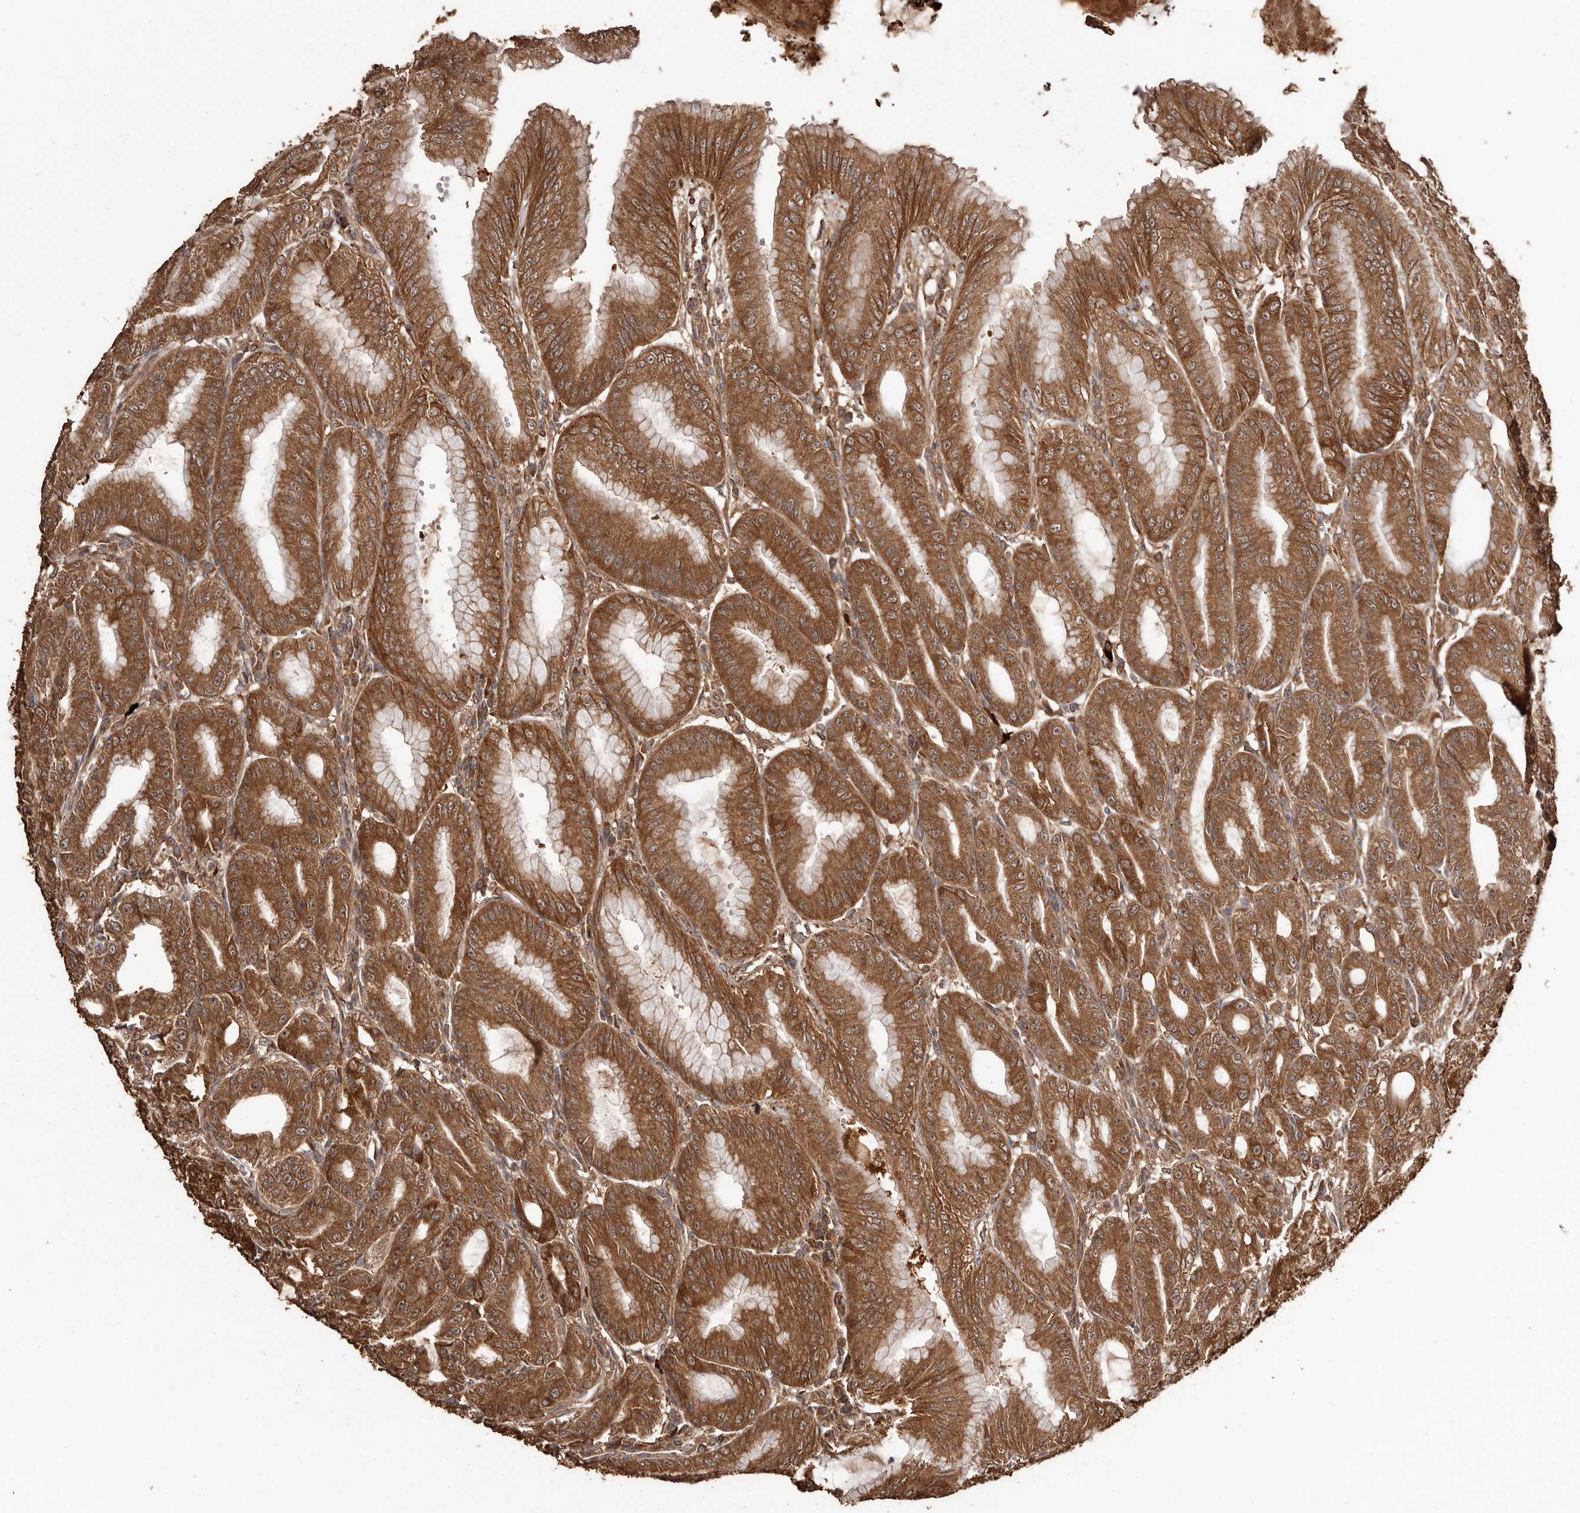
{"staining": {"intensity": "strong", "quantity": ">75%", "location": "cytoplasmic/membranous"}, "tissue": "stomach", "cell_type": "Glandular cells", "image_type": "normal", "snomed": [{"axis": "morphology", "description": "Normal tissue, NOS"}, {"axis": "topography", "description": "Stomach, lower"}], "caption": "Immunohistochemical staining of normal stomach demonstrates strong cytoplasmic/membranous protein expression in approximately >75% of glandular cells.", "gene": "RWDD1", "patient": {"sex": "male", "age": 71}}